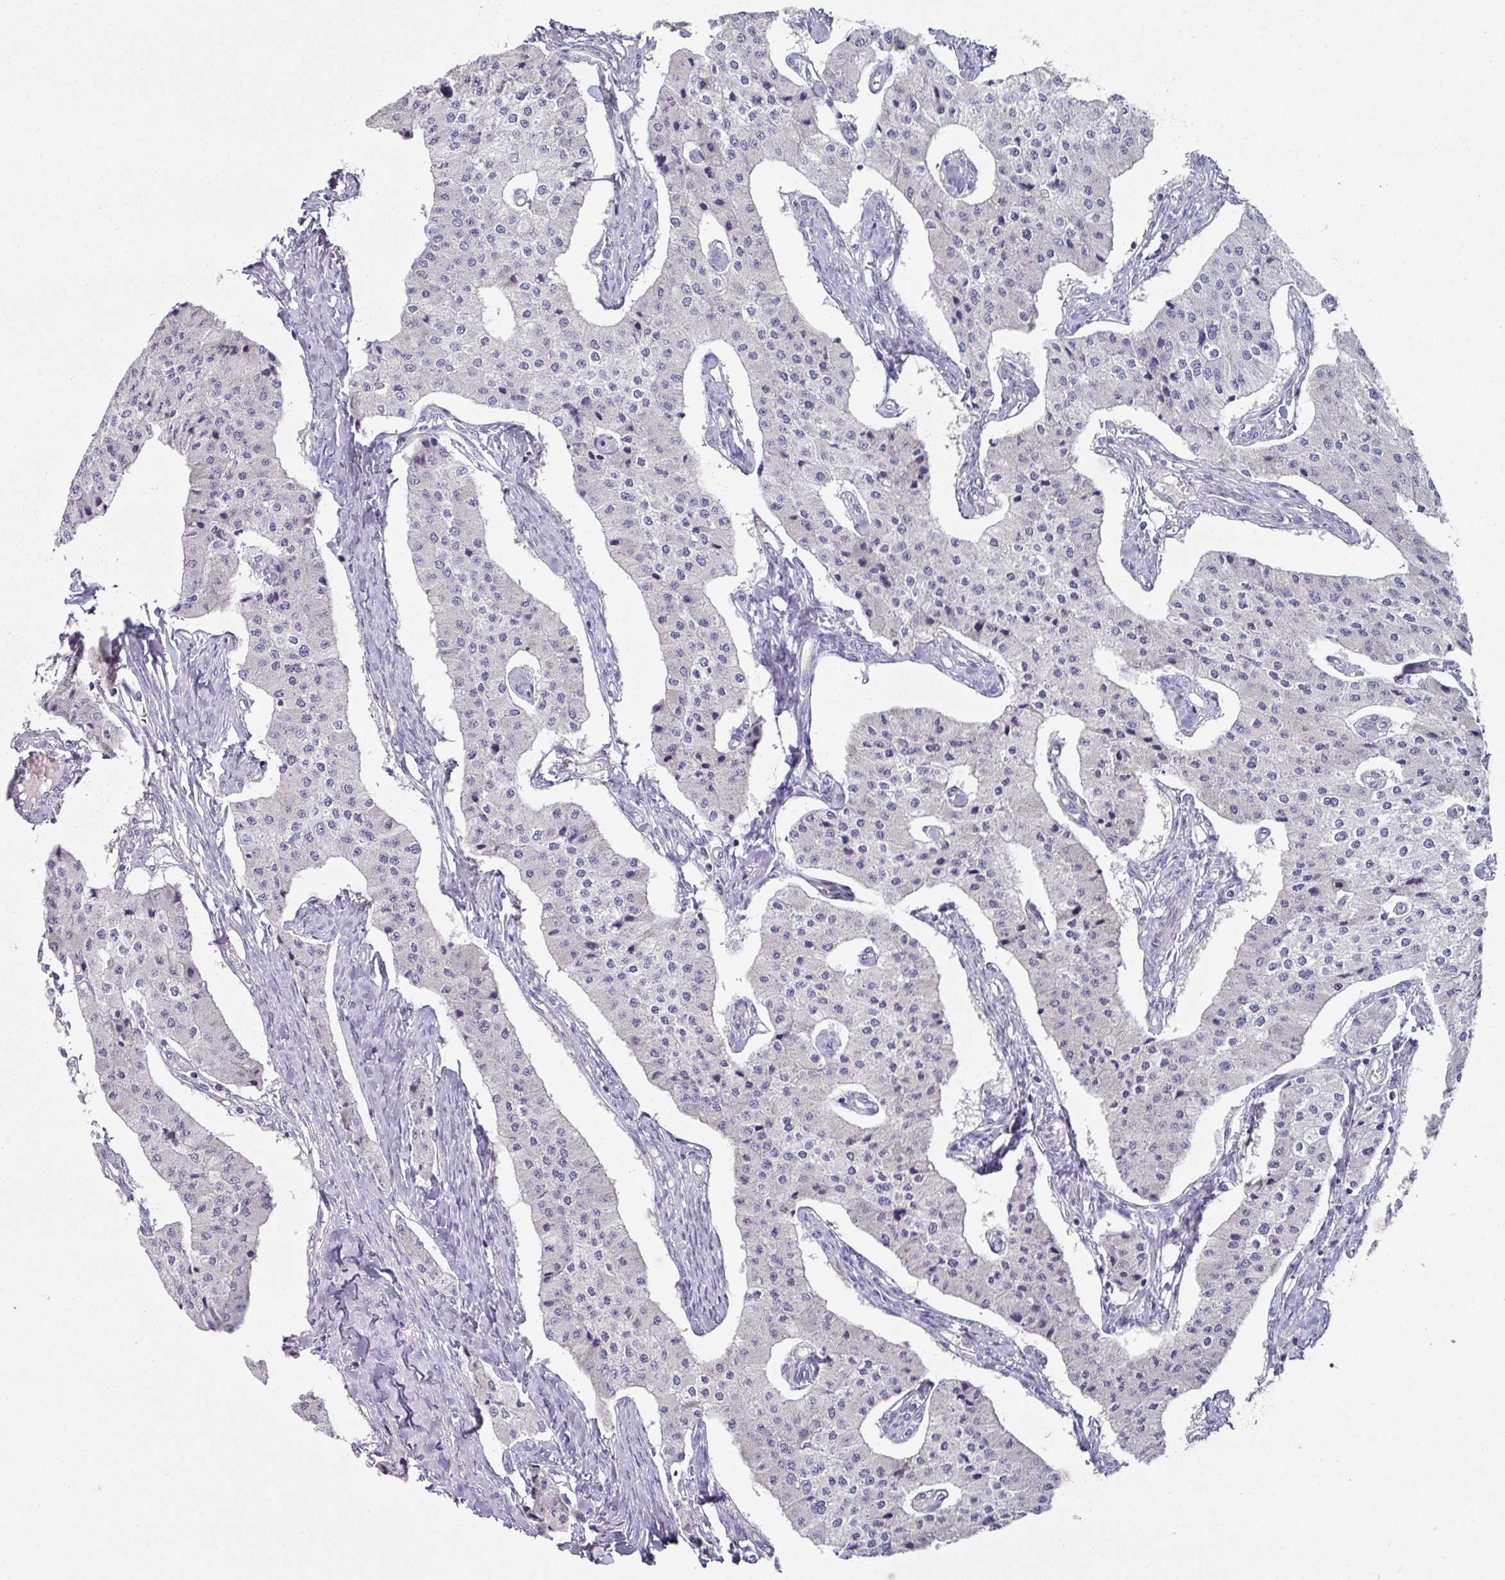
{"staining": {"intensity": "negative", "quantity": "none", "location": "none"}, "tissue": "carcinoid", "cell_type": "Tumor cells", "image_type": "cancer", "snomed": [{"axis": "morphology", "description": "Carcinoid, malignant, NOS"}, {"axis": "topography", "description": "Colon"}], "caption": "A high-resolution photomicrograph shows IHC staining of carcinoid (malignant), which displays no significant staining in tumor cells.", "gene": "SLC17A7", "patient": {"sex": "female", "age": 52}}